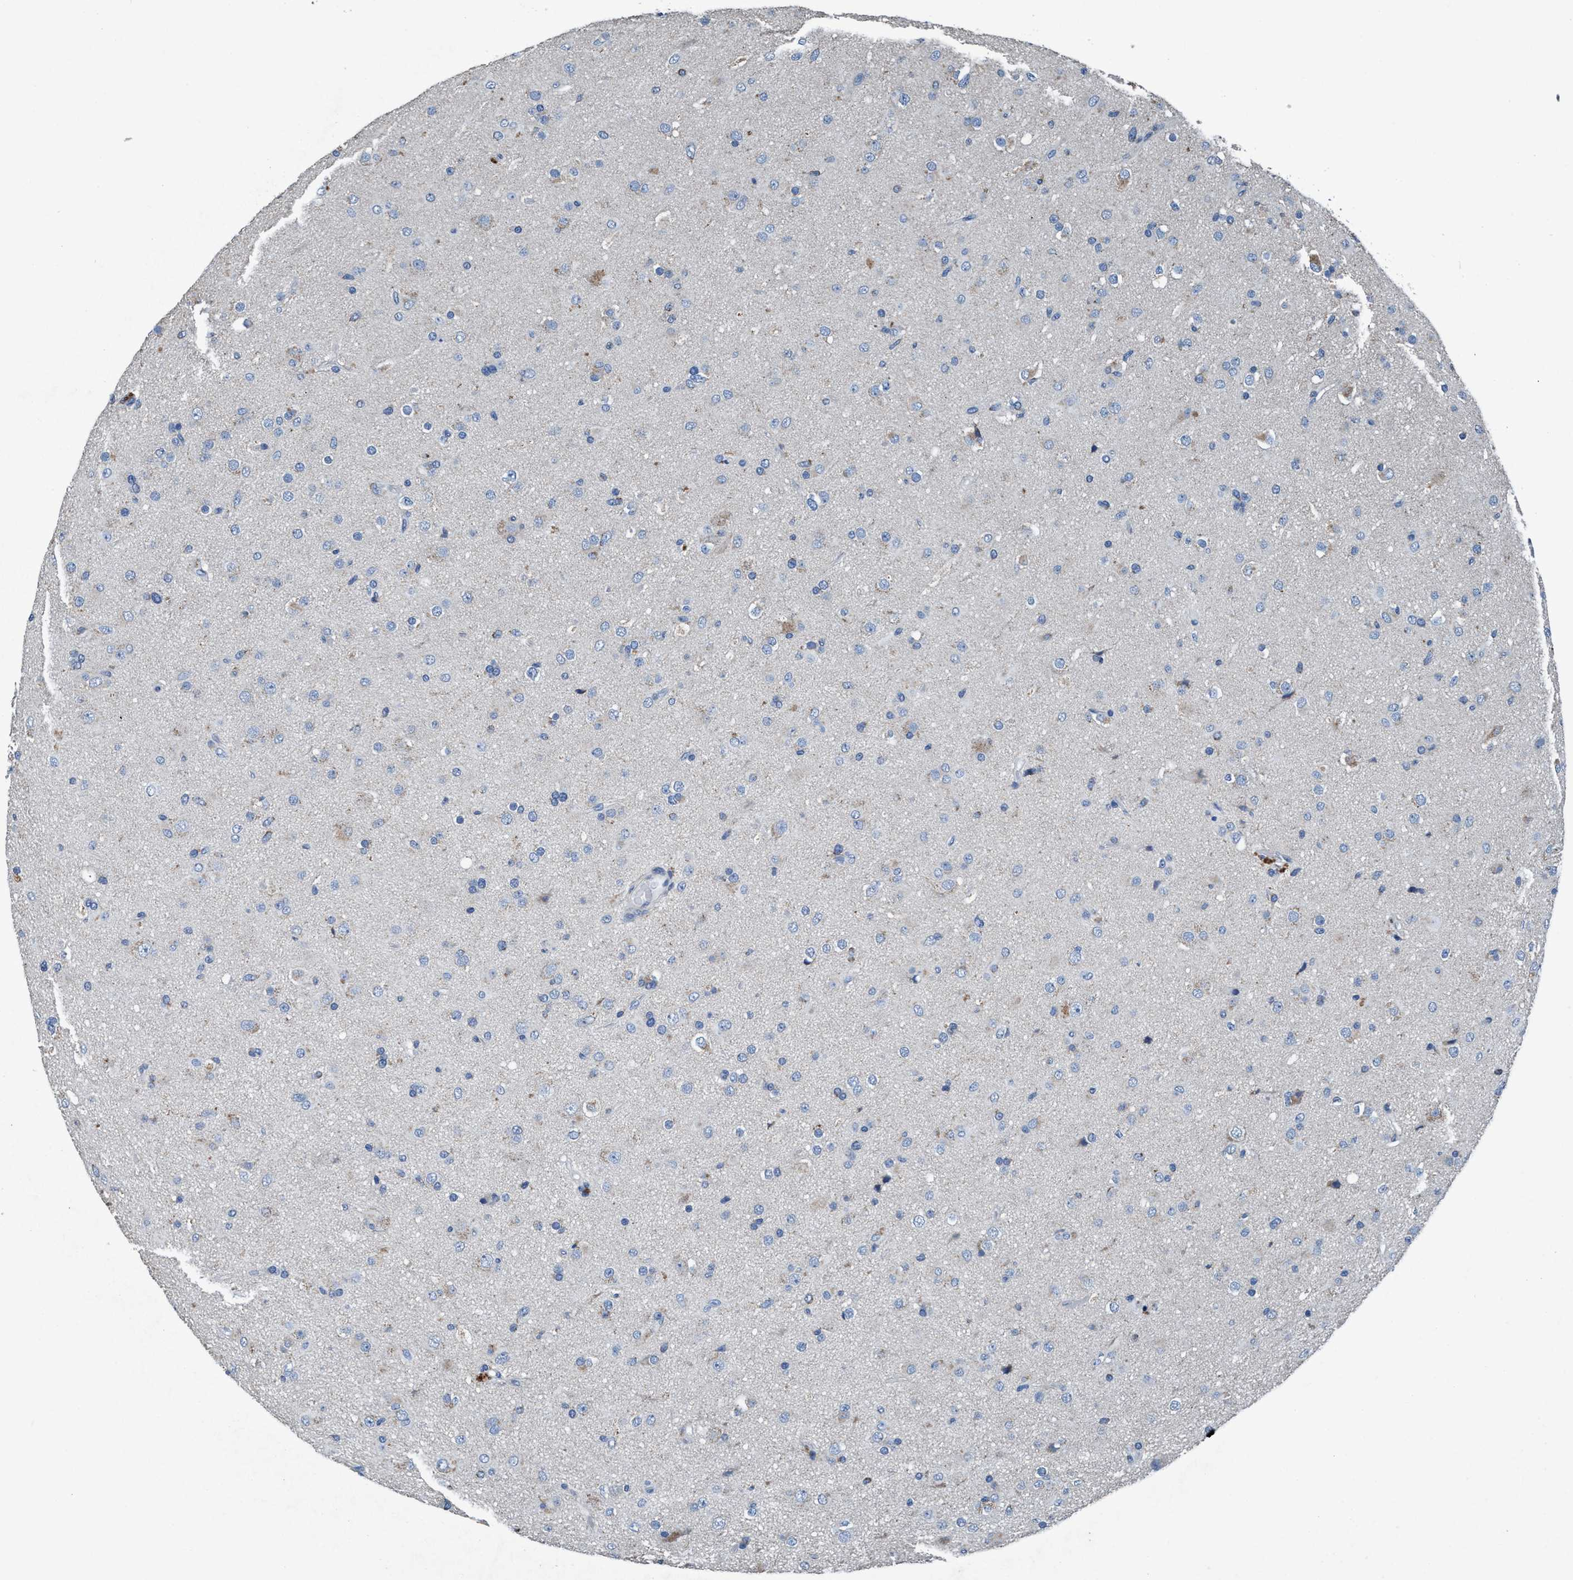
{"staining": {"intensity": "negative", "quantity": "none", "location": "none"}, "tissue": "glioma", "cell_type": "Tumor cells", "image_type": "cancer", "snomed": [{"axis": "morphology", "description": "Glioma, malignant, Low grade"}, {"axis": "topography", "description": "Brain"}], "caption": "The immunohistochemistry histopathology image has no significant expression in tumor cells of glioma tissue.", "gene": "ANKFN1", "patient": {"sex": "male", "age": 65}}